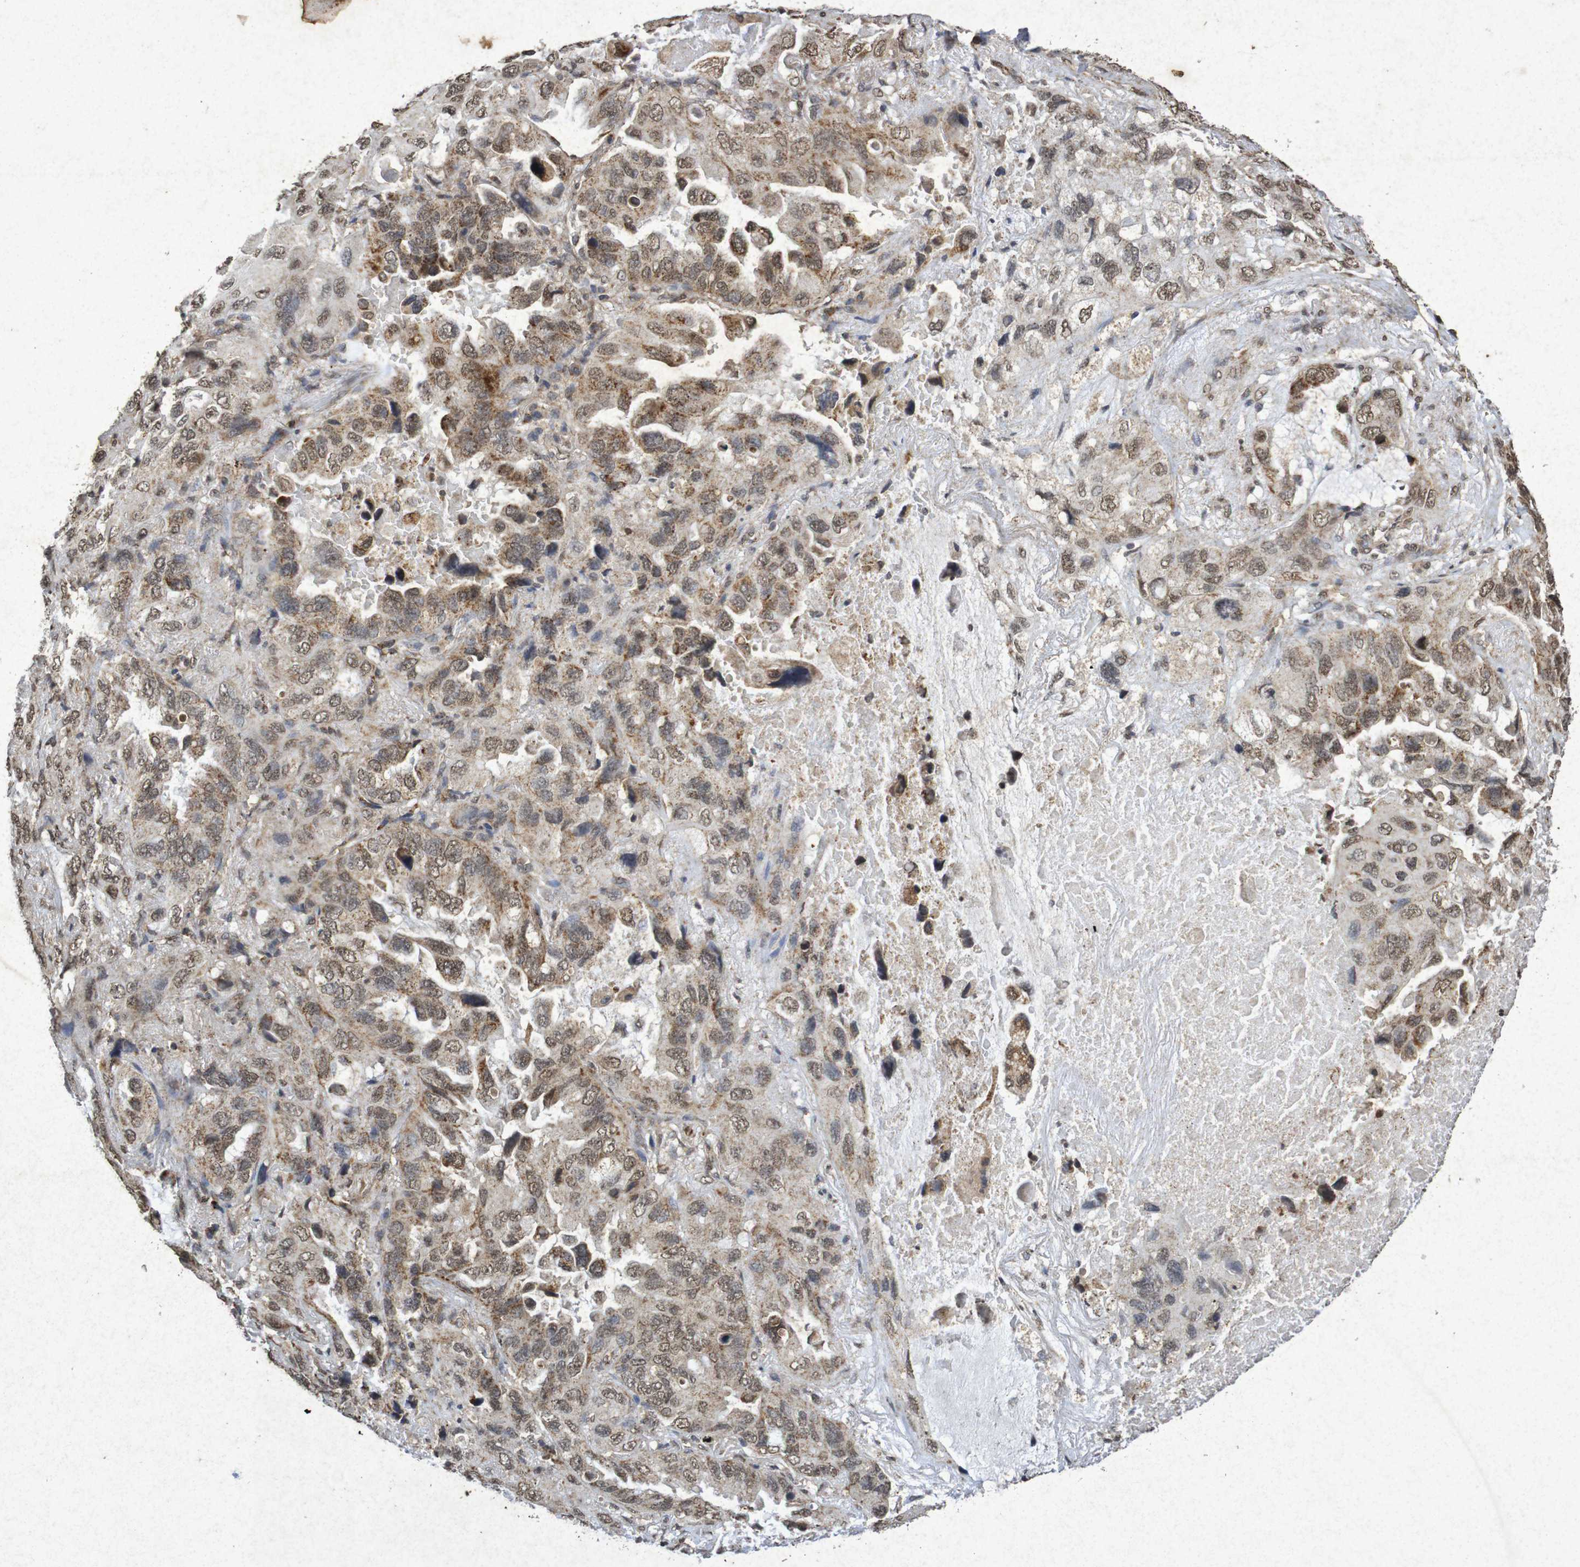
{"staining": {"intensity": "moderate", "quantity": ">75%", "location": "cytoplasmic/membranous,nuclear"}, "tissue": "lung cancer", "cell_type": "Tumor cells", "image_type": "cancer", "snomed": [{"axis": "morphology", "description": "Squamous cell carcinoma, NOS"}, {"axis": "topography", "description": "Lung"}], "caption": "Squamous cell carcinoma (lung) was stained to show a protein in brown. There is medium levels of moderate cytoplasmic/membranous and nuclear expression in approximately >75% of tumor cells.", "gene": "GUCY1A2", "patient": {"sex": "female", "age": 73}}